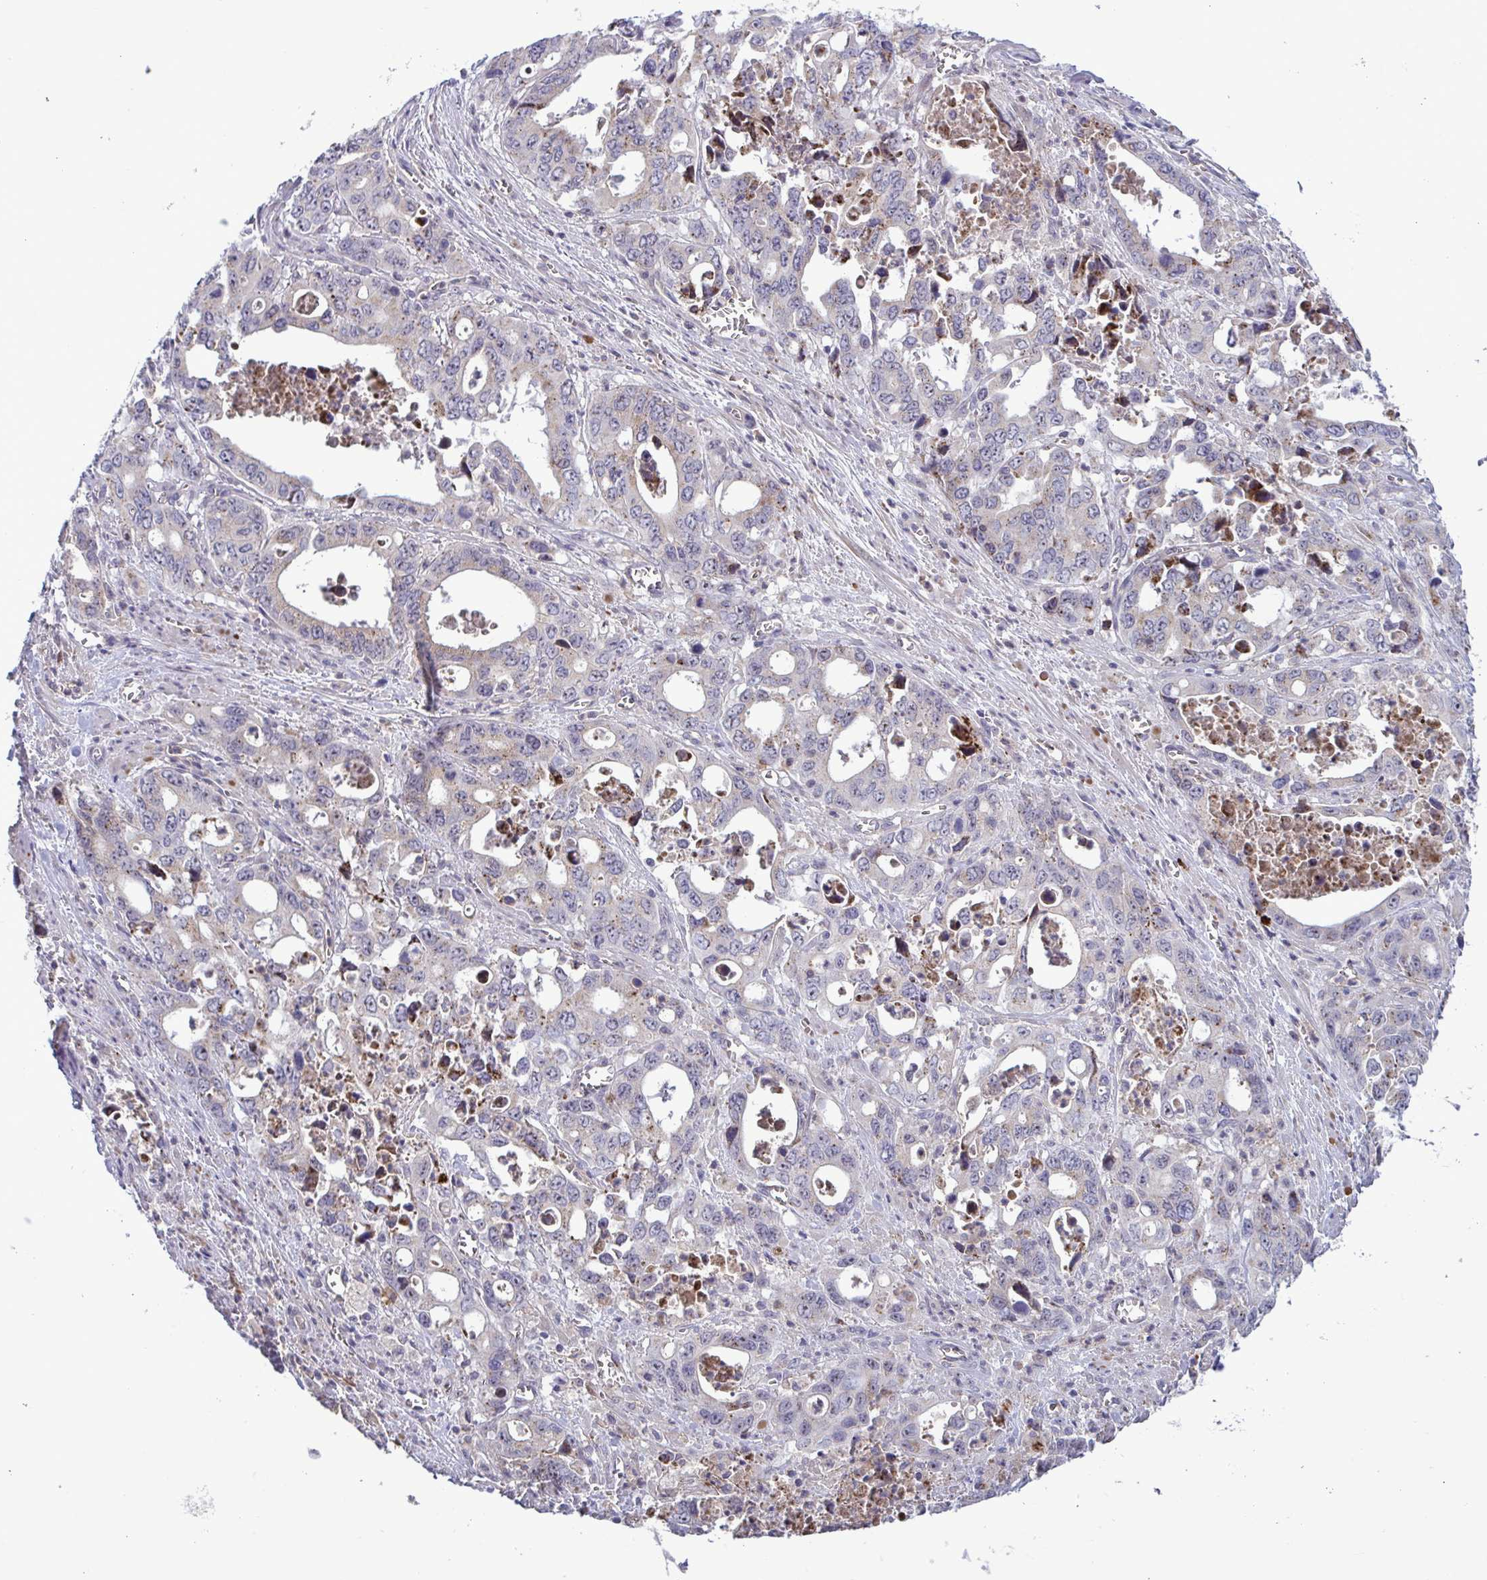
{"staining": {"intensity": "weak", "quantity": "25%-75%", "location": "cytoplasmic/membranous,nuclear"}, "tissue": "stomach cancer", "cell_type": "Tumor cells", "image_type": "cancer", "snomed": [{"axis": "morphology", "description": "Adenocarcinoma, NOS"}, {"axis": "topography", "description": "Stomach, upper"}], "caption": "Weak cytoplasmic/membranous and nuclear protein positivity is identified in about 25%-75% of tumor cells in stomach cancer. Immunohistochemistry (ihc) stains the protein of interest in brown and the nuclei are stained blue.", "gene": "CD101", "patient": {"sex": "male", "age": 74}}